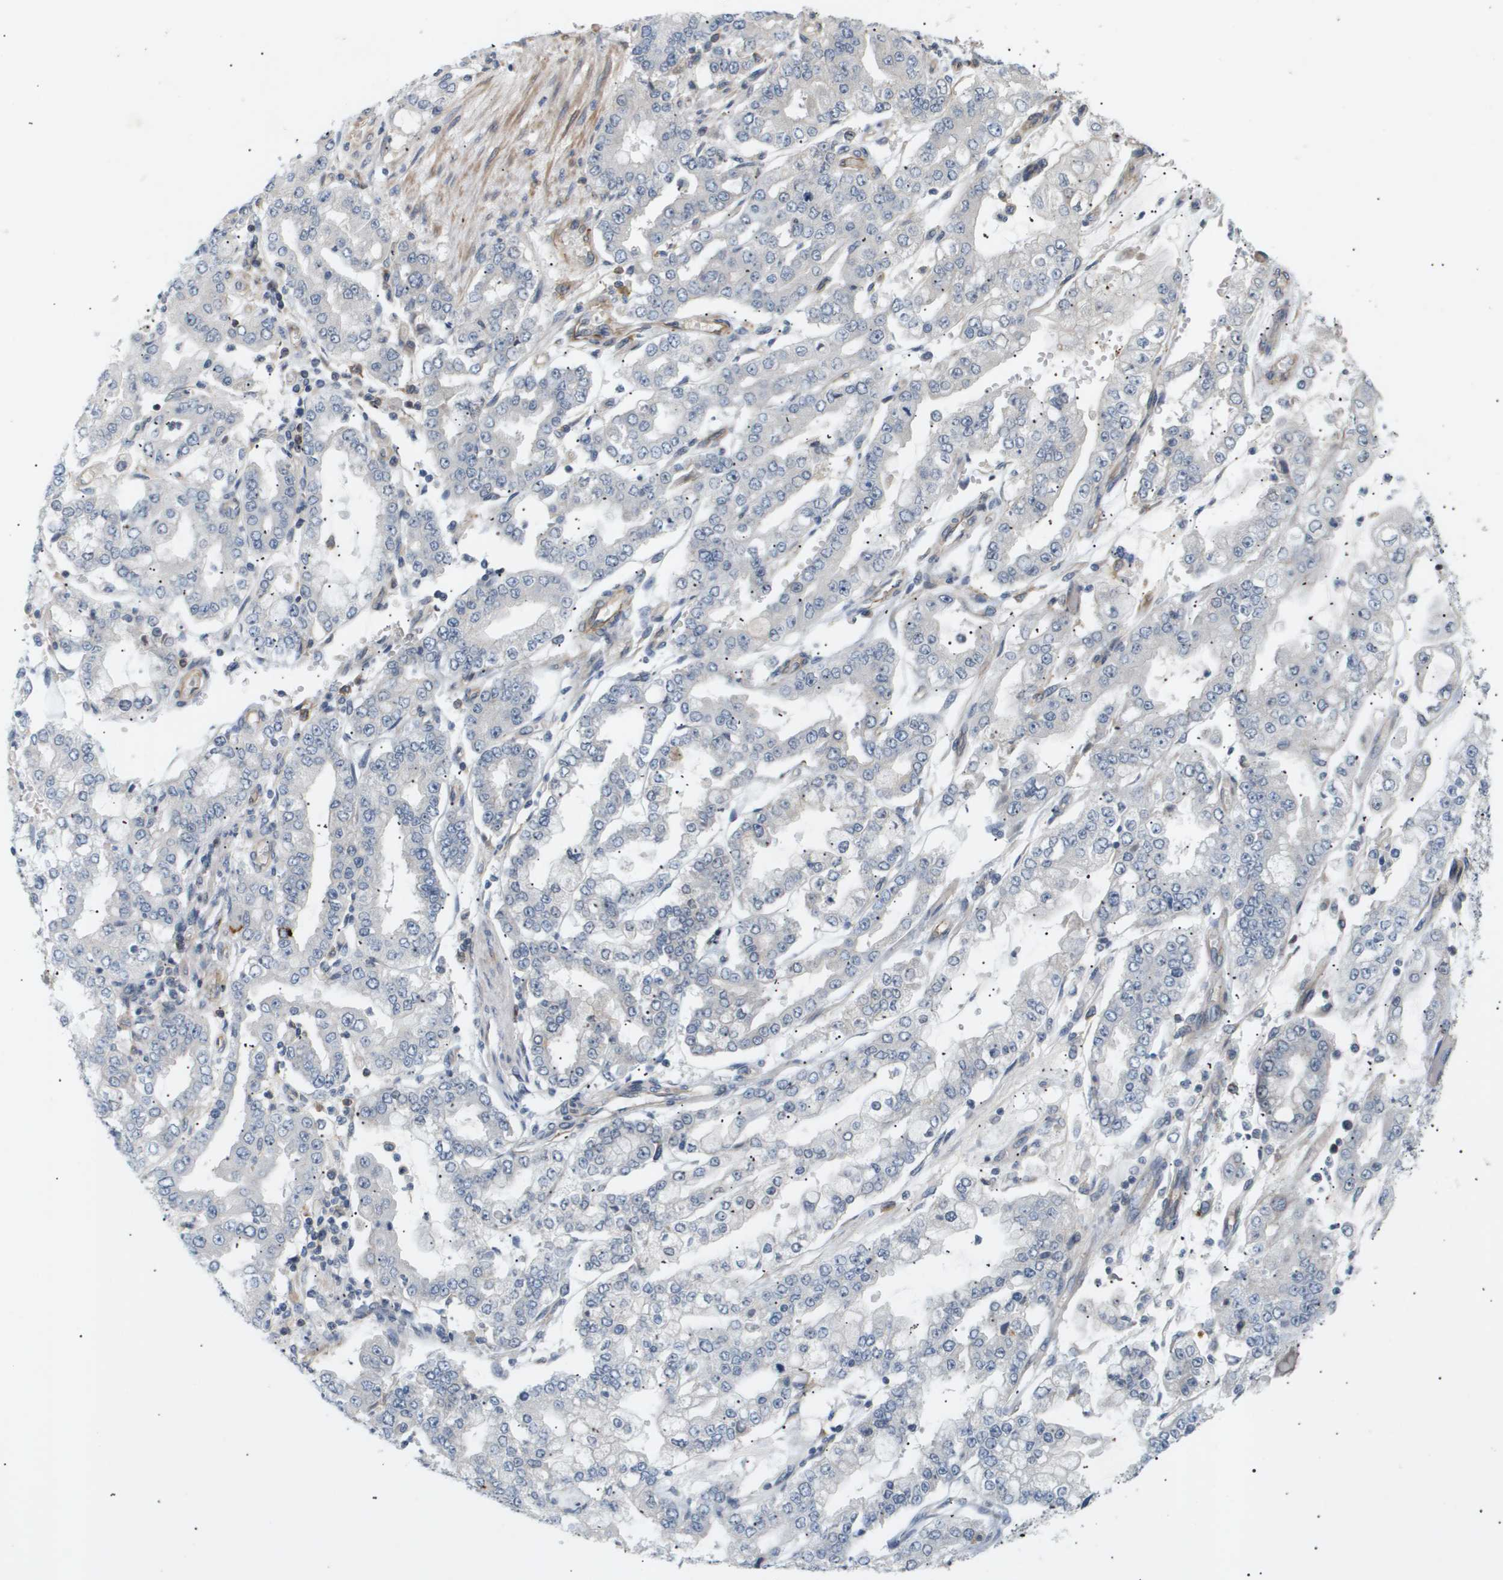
{"staining": {"intensity": "negative", "quantity": "none", "location": "none"}, "tissue": "stomach cancer", "cell_type": "Tumor cells", "image_type": "cancer", "snomed": [{"axis": "morphology", "description": "Adenocarcinoma, NOS"}, {"axis": "topography", "description": "Stomach"}], "caption": "The immunohistochemistry image has no significant positivity in tumor cells of stomach cancer tissue.", "gene": "CORO2B", "patient": {"sex": "male", "age": 76}}